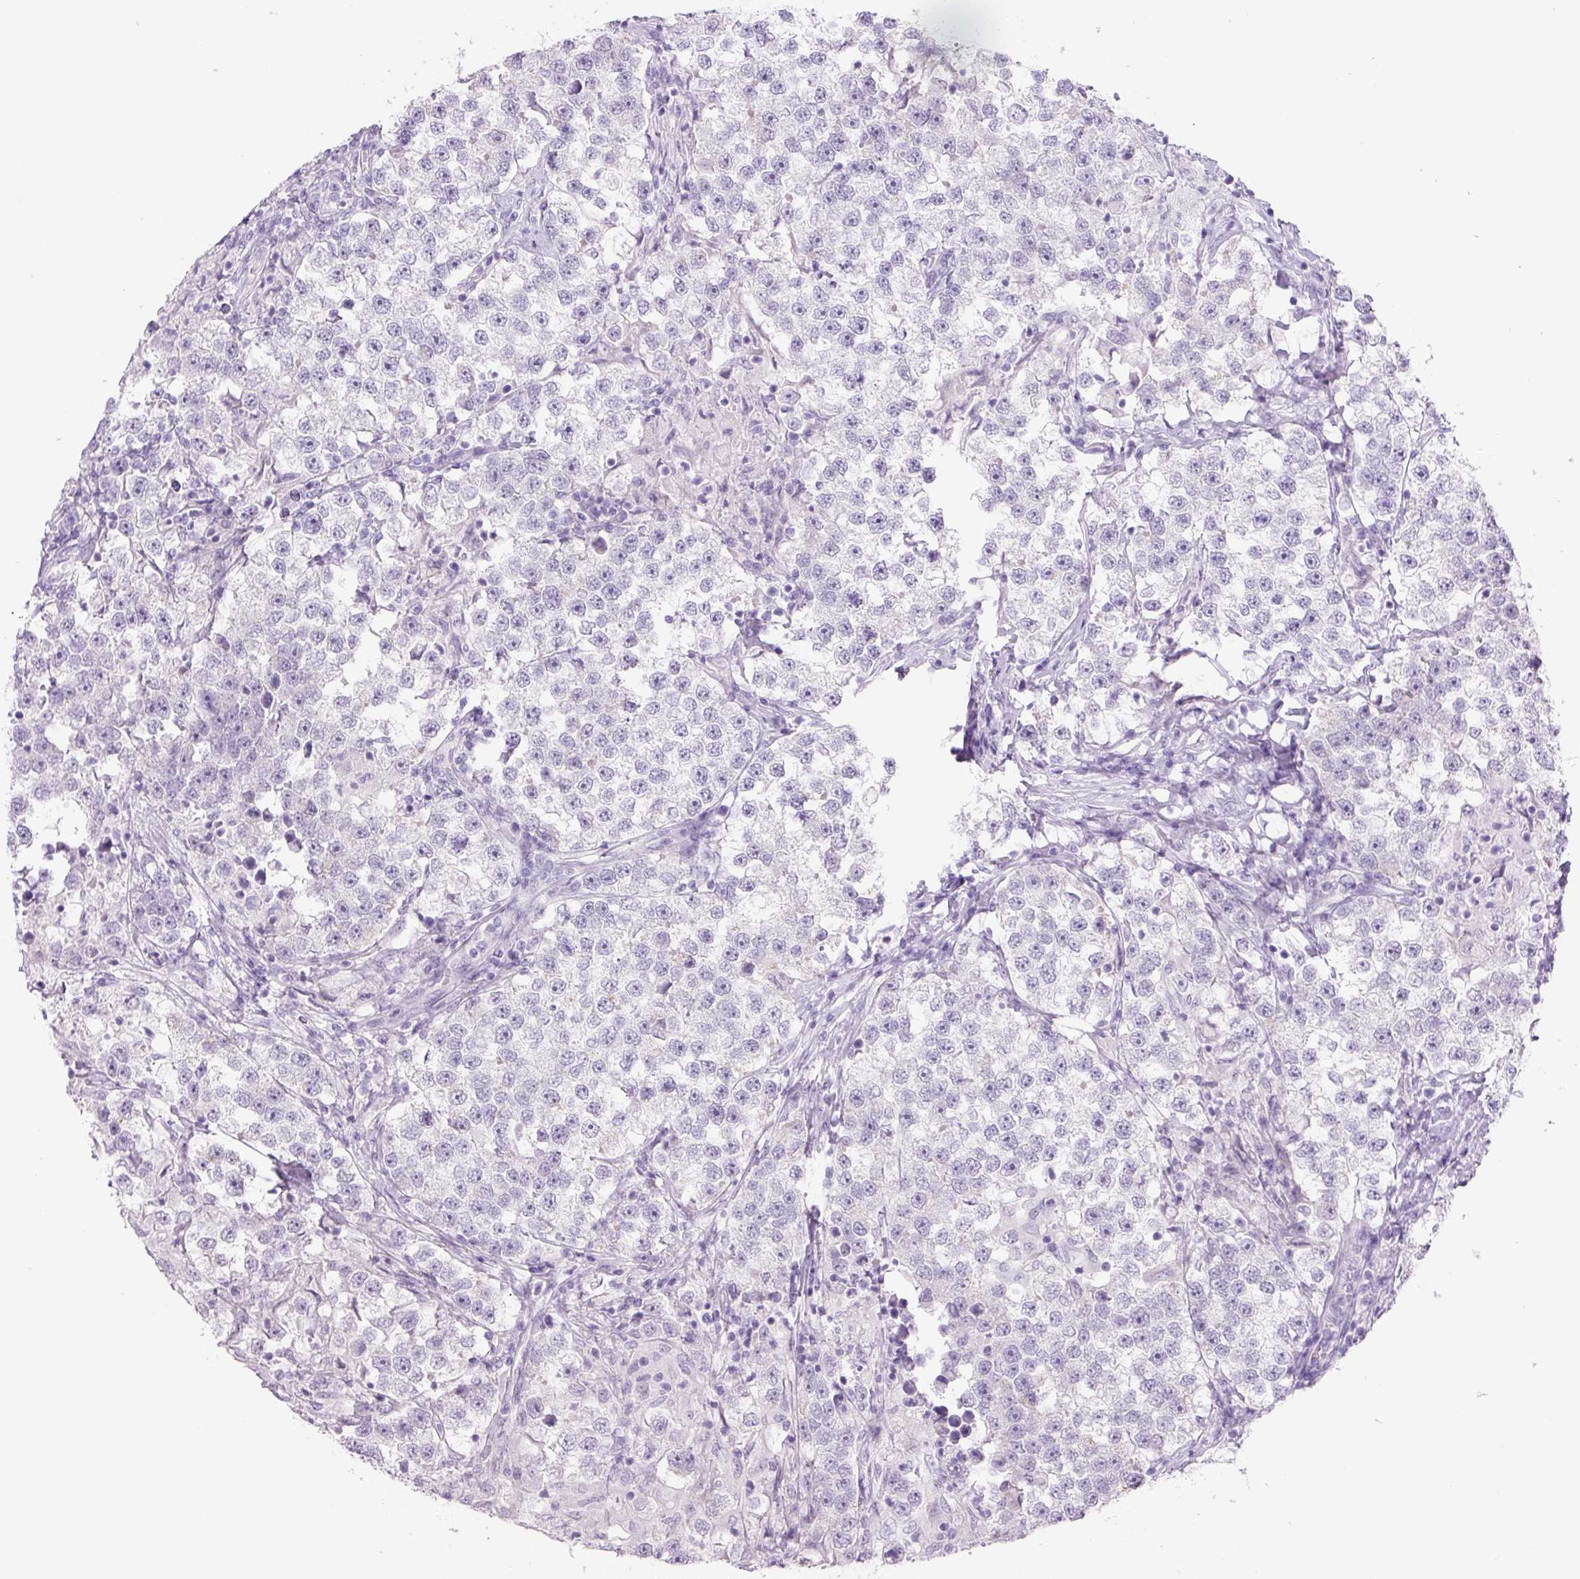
{"staining": {"intensity": "negative", "quantity": "none", "location": "none"}, "tissue": "testis cancer", "cell_type": "Tumor cells", "image_type": "cancer", "snomed": [{"axis": "morphology", "description": "Seminoma, NOS"}, {"axis": "topography", "description": "Testis"}], "caption": "Micrograph shows no protein expression in tumor cells of seminoma (testis) tissue.", "gene": "COL9A2", "patient": {"sex": "male", "age": 46}}